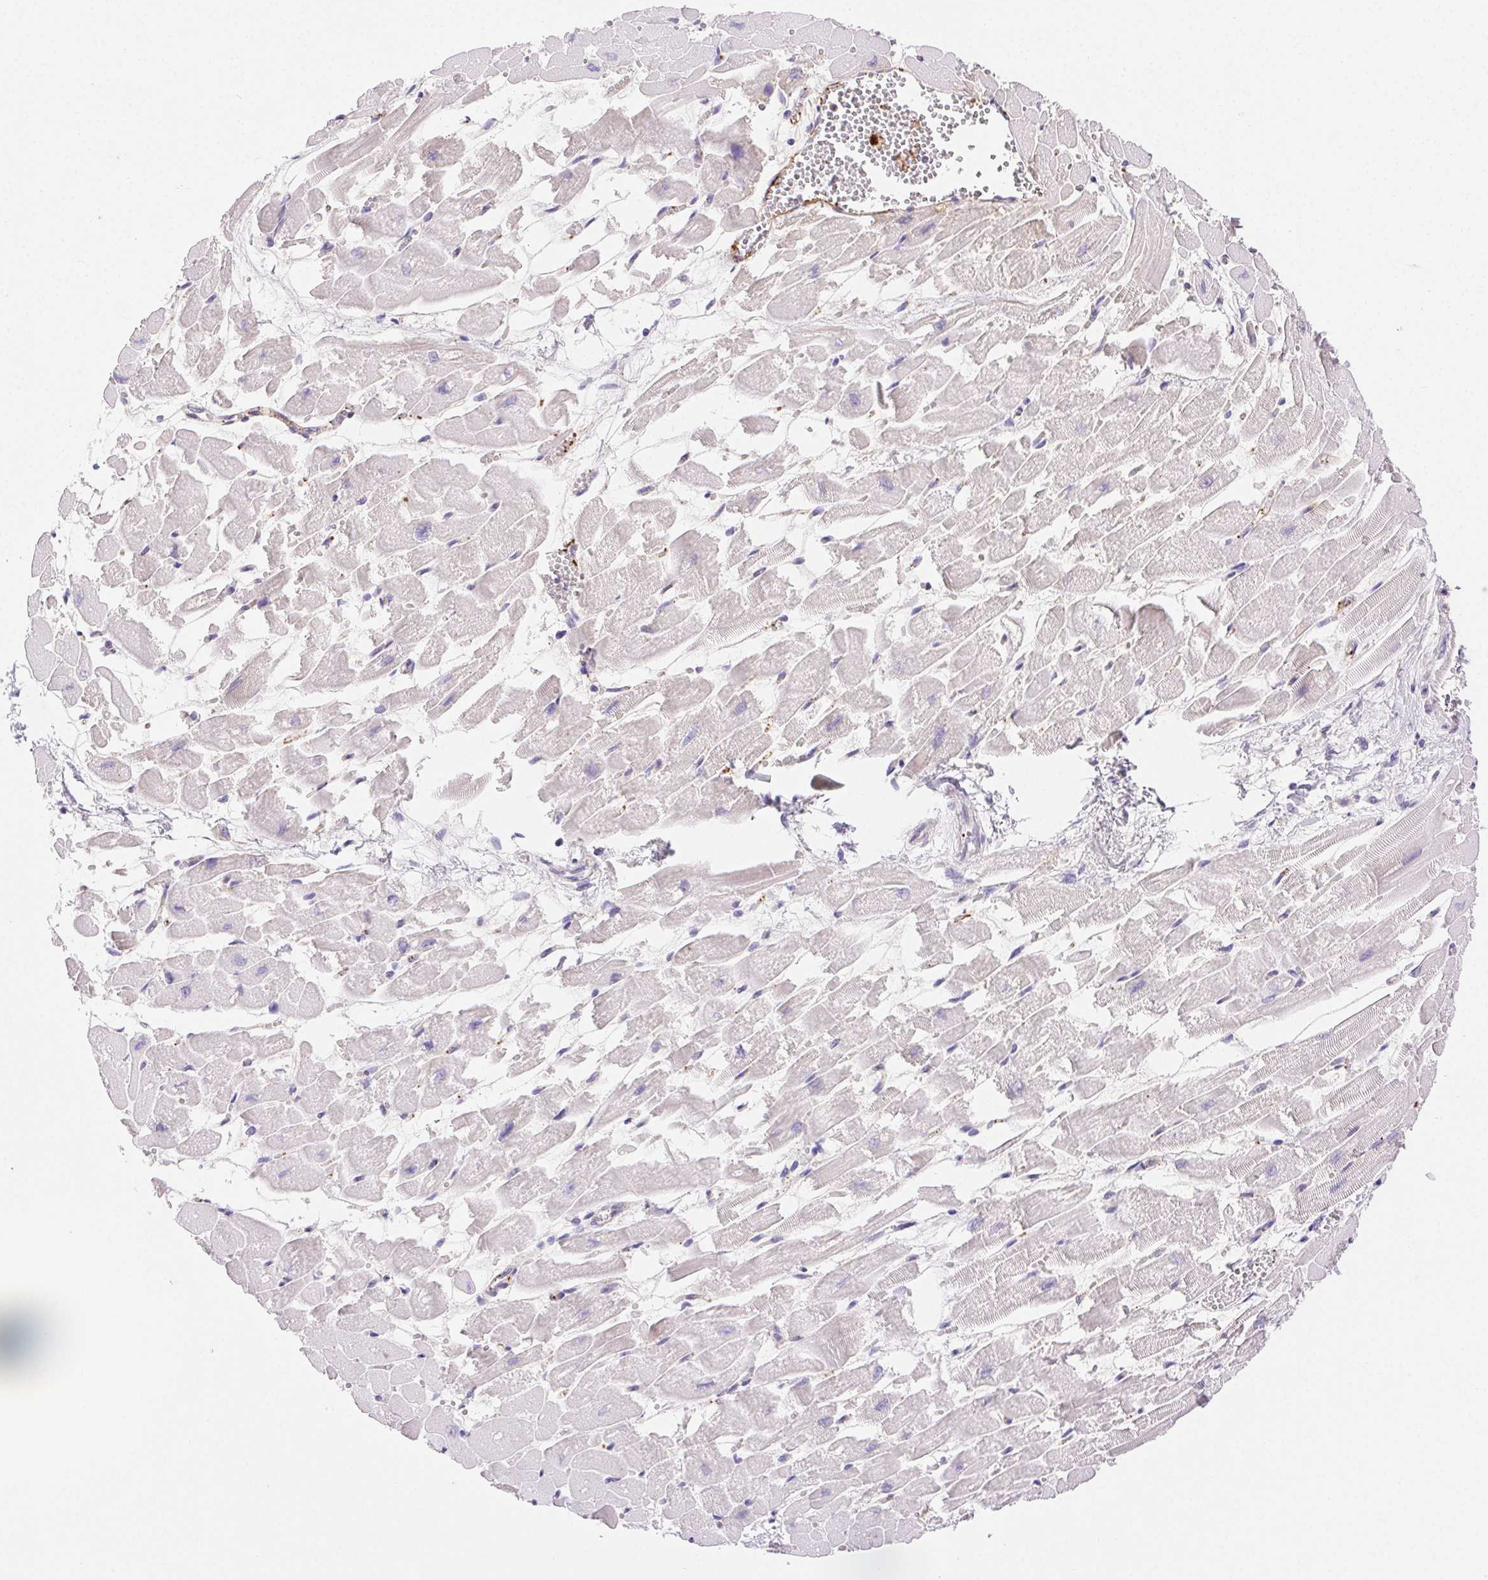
{"staining": {"intensity": "negative", "quantity": "none", "location": "none"}, "tissue": "heart muscle", "cell_type": "Cardiomyocytes", "image_type": "normal", "snomed": [{"axis": "morphology", "description": "Normal tissue, NOS"}, {"axis": "topography", "description": "Heart"}], "caption": "High power microscopy image of an immunohistochemistry (IHC) photomicrograph of normal heart muscle, revealing no significant expression in cardiomyocytes.", "gene": "FGA", "patient": {"sex": "female", "age": 52}}